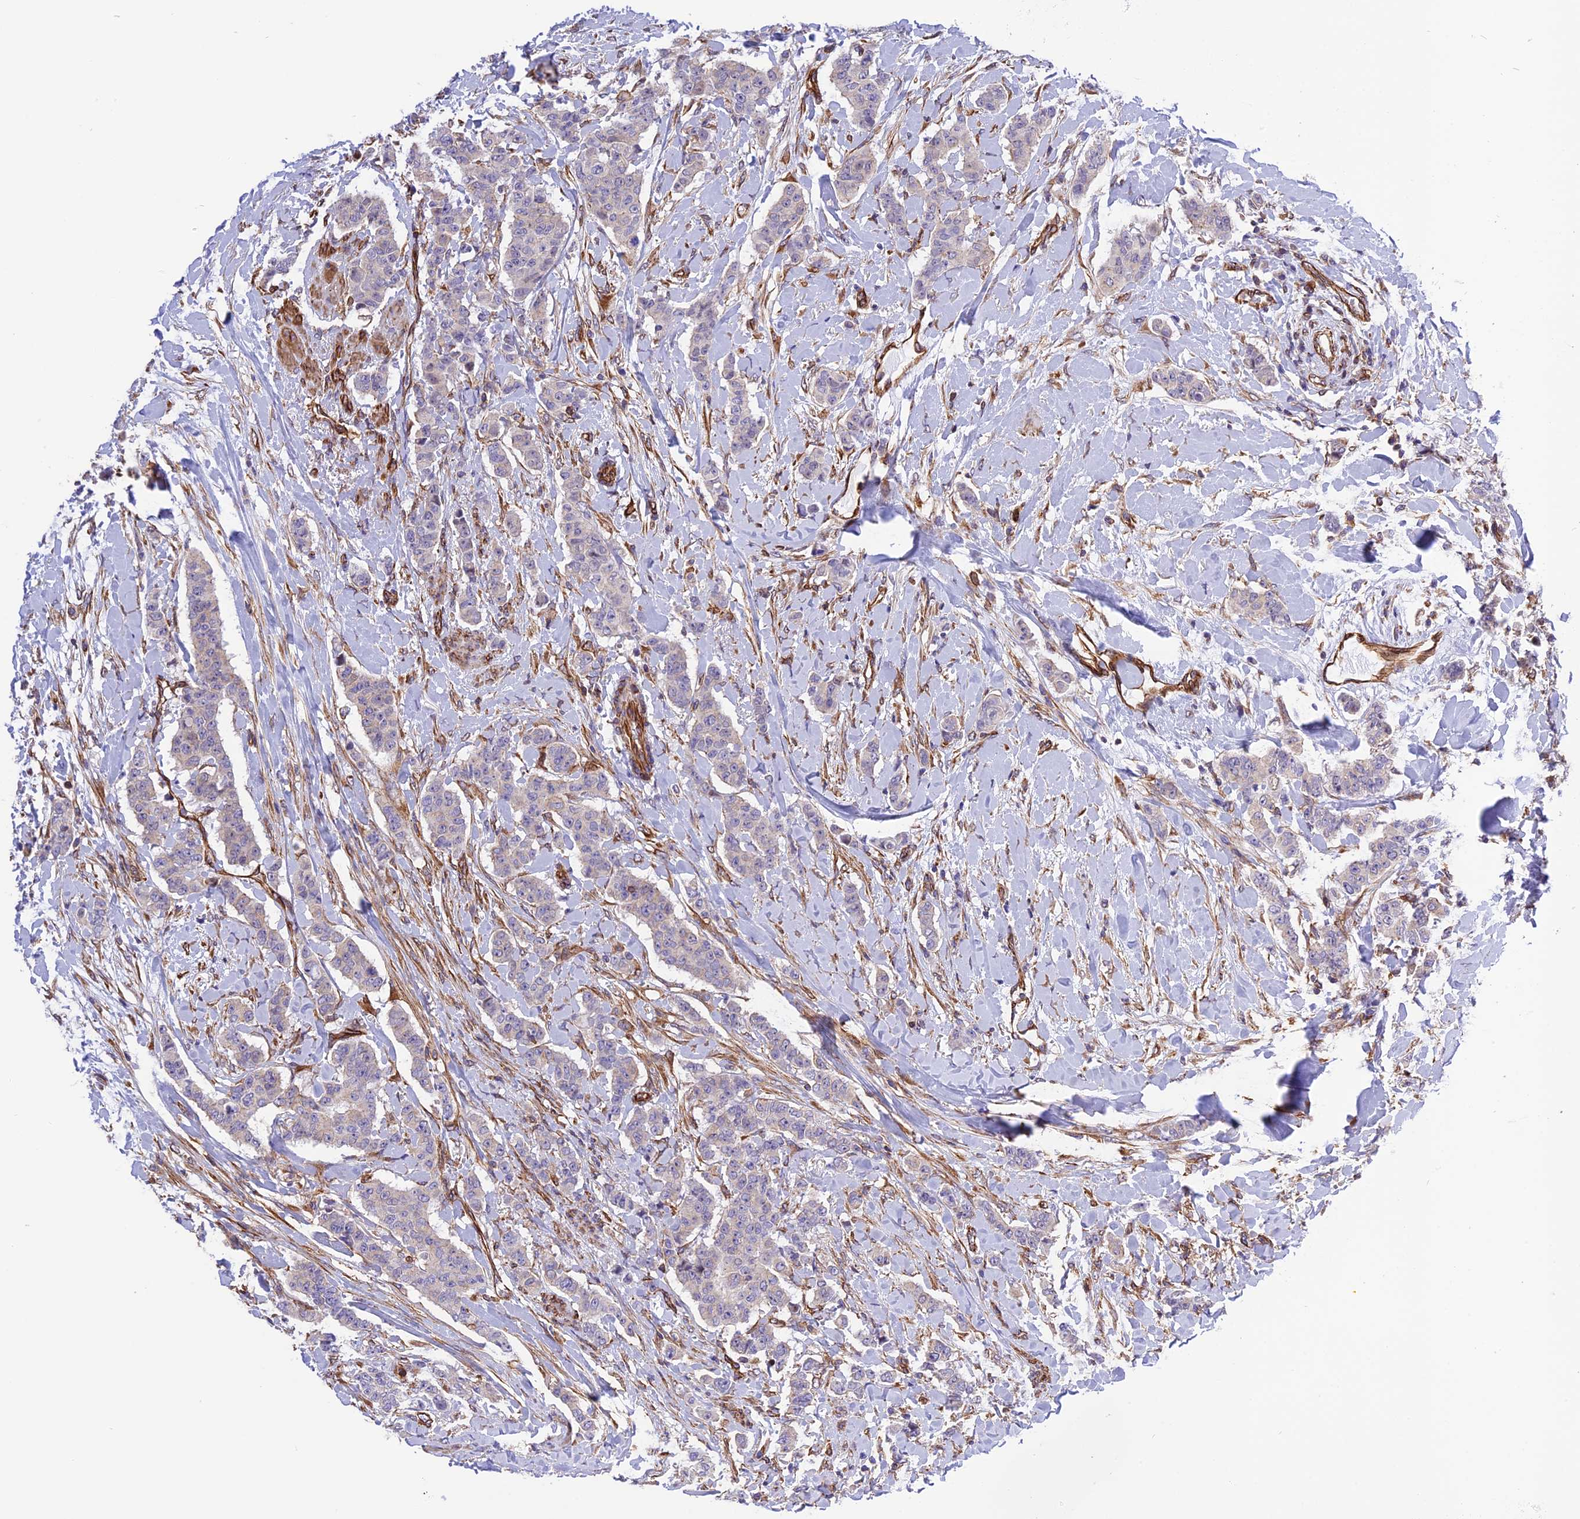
{"staining": {"intensity": "negative", "quantity": "none", "location": "none"}, "tissue": "breast cancer", "cell_type": "Tumor cells", "image_type": "cancer", "snomed": [{"axis": "morphology", "description": "Duct carcinoma"}, {"axis": "topography", "description": "Breast"}], "caption": "Tumor cells are negative for brown protein staining in infiltrating ductal carcinoma (breast).", "gene": "R3HDM4", "patient": {"sex": "female", "age": 40}}